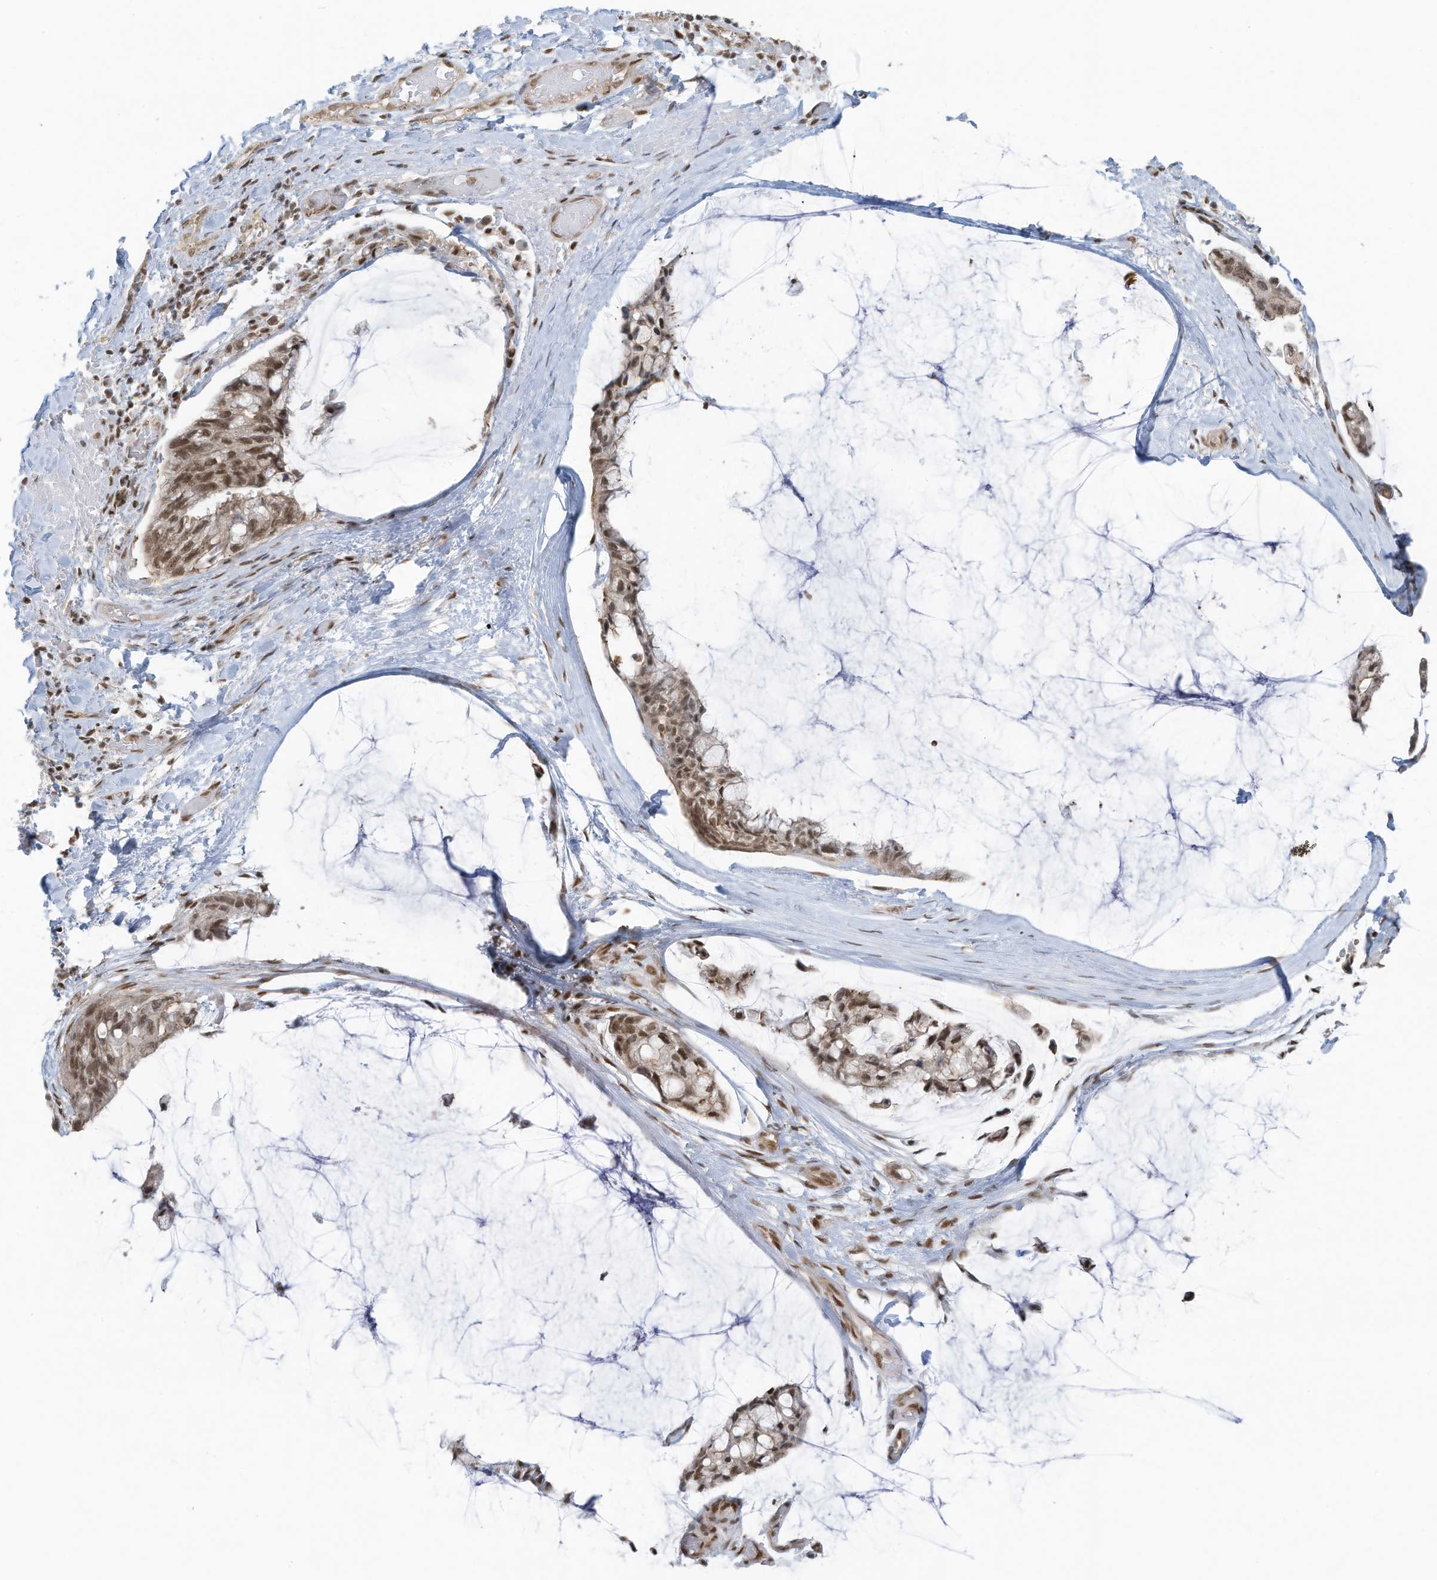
{"staining": {"intensity": "moderate", "quantity": ">75%", "location": "nuclear"}, "tissue": "ovarian cancer", "cell_type": "Tumor cells", "image_type": "cancer", "snomed": [{"axis": "morphology", "description": "Cystadenocarcinoma, mucinous, NOS"}, {"axis": "topography", "description": "Ovary"}], "caption": "Immunohistochemistry (IHC) (DAB) staining of ovarian mucinous cystadenocarcinoma displays moderate nuclear protein positivity in approximately >75% of tumor cells. (IHC, brightfield microscopy, high magnification).", "gene": "DBR1", "patient": {"sex": "female", "age": 39}}